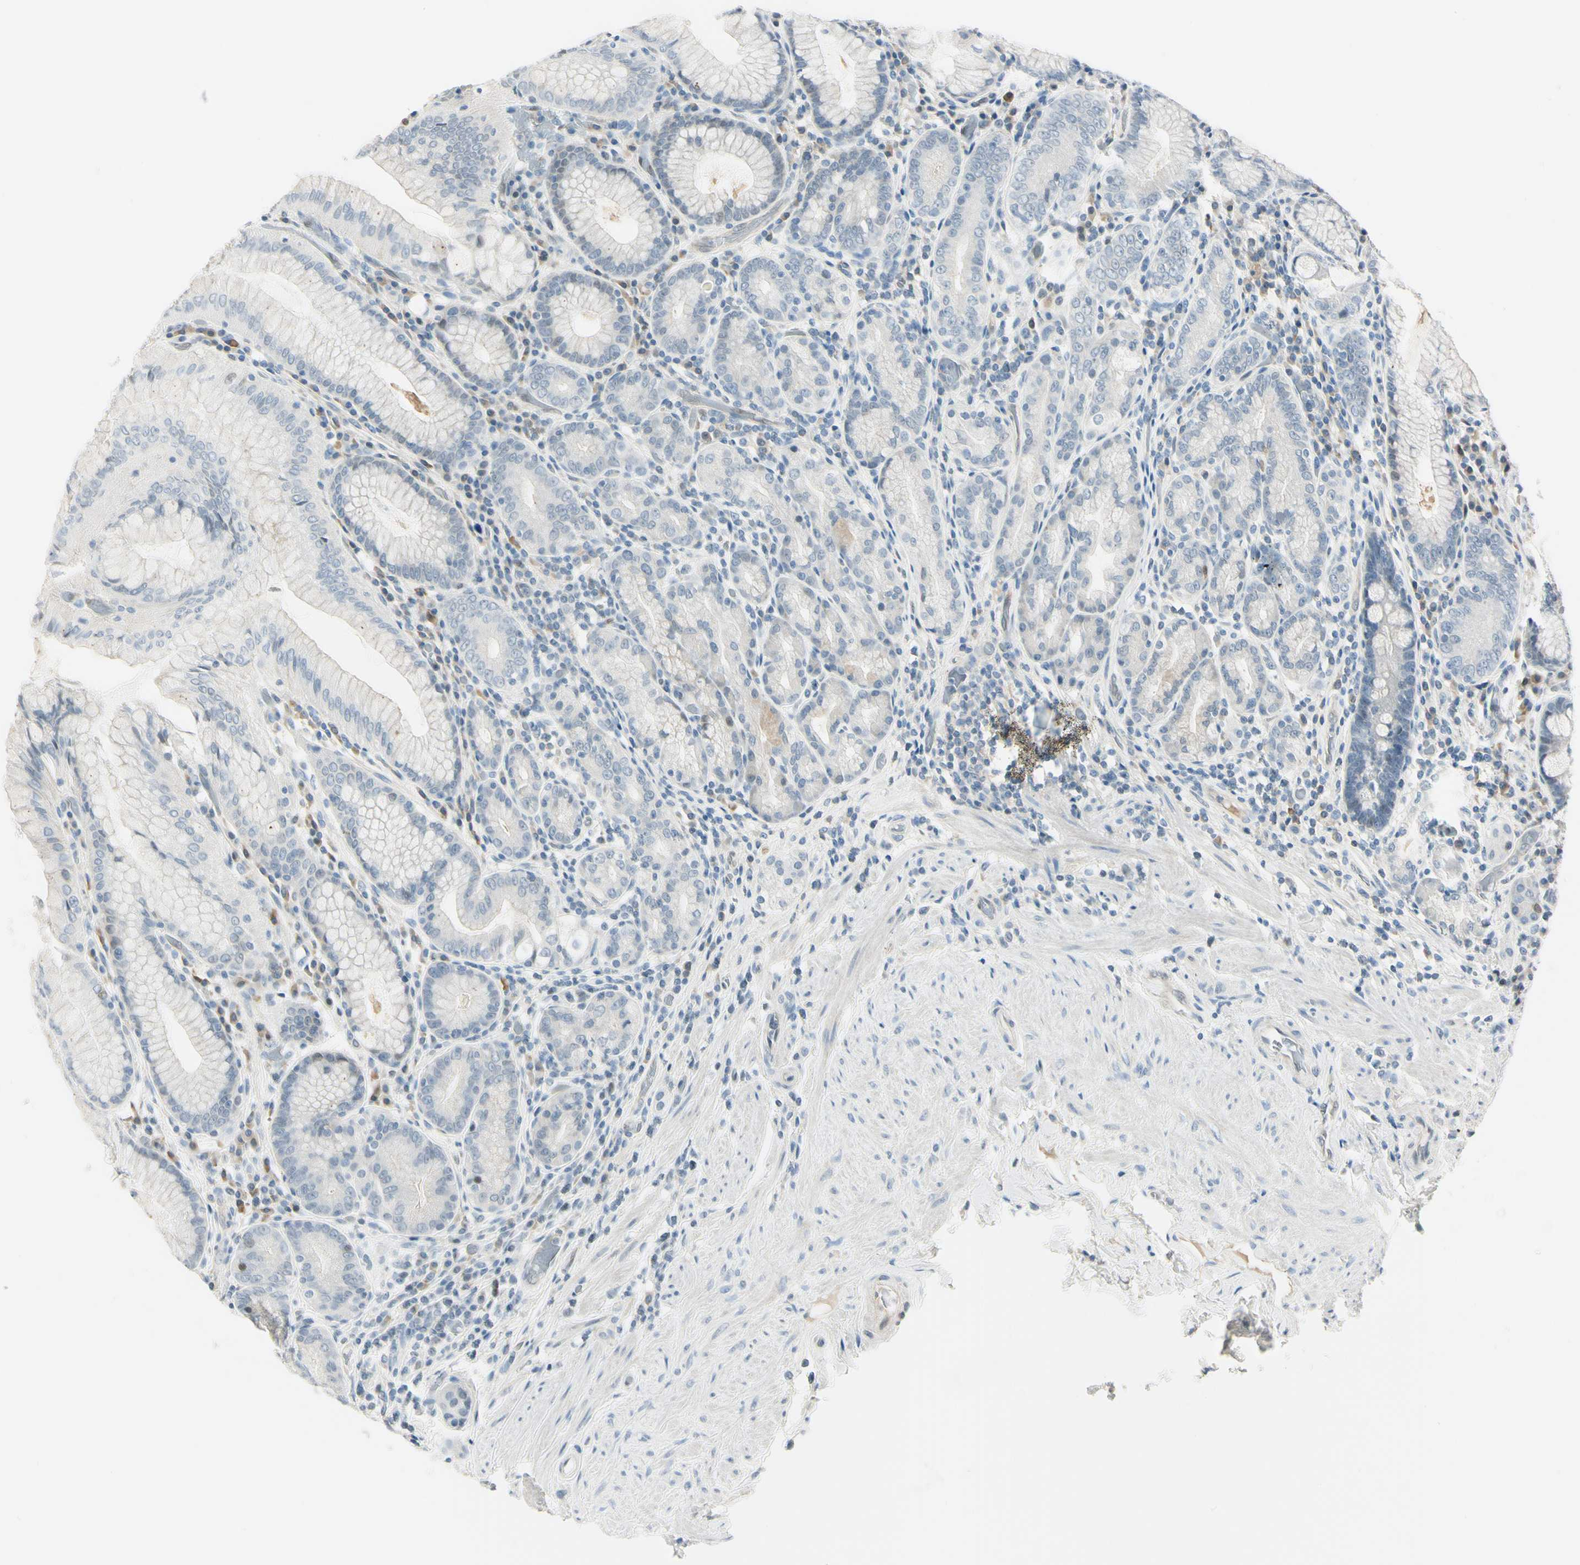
{"staining": {"intensity": "weak", "quantity": "<25%", "location": "cytoplasmic/membranous,nuclear"}, "tissue": "stomach", "cell_type": "Glandular cells", "image_type": "normal", "snomed": [{"axis": "morphology", "description": "Normal tissue, NOS"}, {"axis": "topography", "description": "Stomach, lower"}], "caption": "This is an immunohistochemistry (IHC) image of unremarkable human stomach. There is no staining in glandular cells.", "gene": "ASB9", "patient": {"sex": "female", "age": 76}}